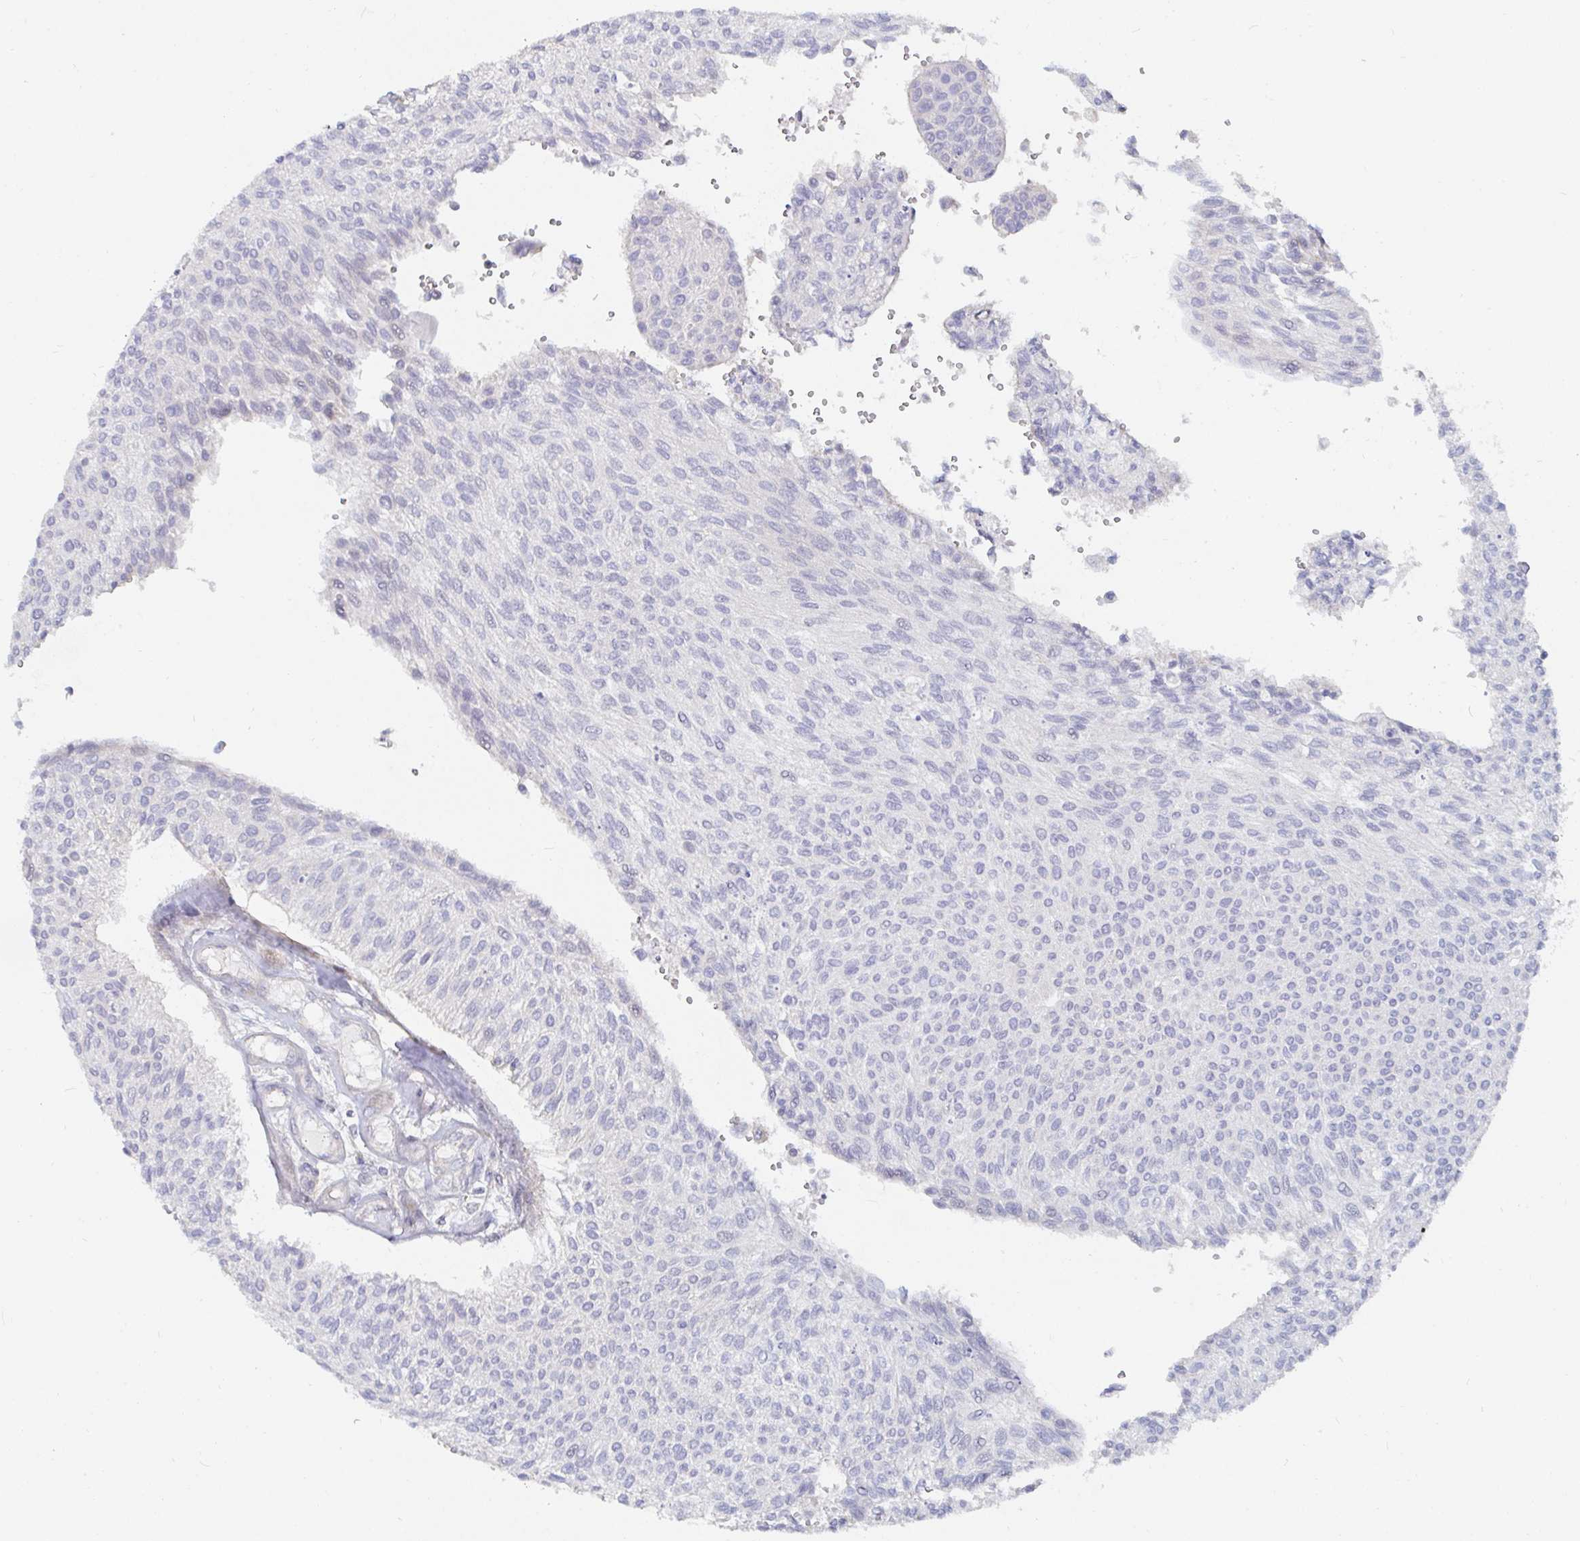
{"staining": {"intensity": "negative", "quantity": "none", "location": "none"}, "tissue": "urothelial cancer", "cell_type": "Tumor cells", "image_type": "cancer", "snomed": [{"axis": "morphology", "description": "Urothelial carcinoma, NOS"}, {"axis": "topography", "description": "Urinary bladder"}], "caption": "Tumor cells are negative for brown protein staining in transitional cell carcinoma.", "gene": "SSH2", "patient": {"sex": "male", "age": 55}}